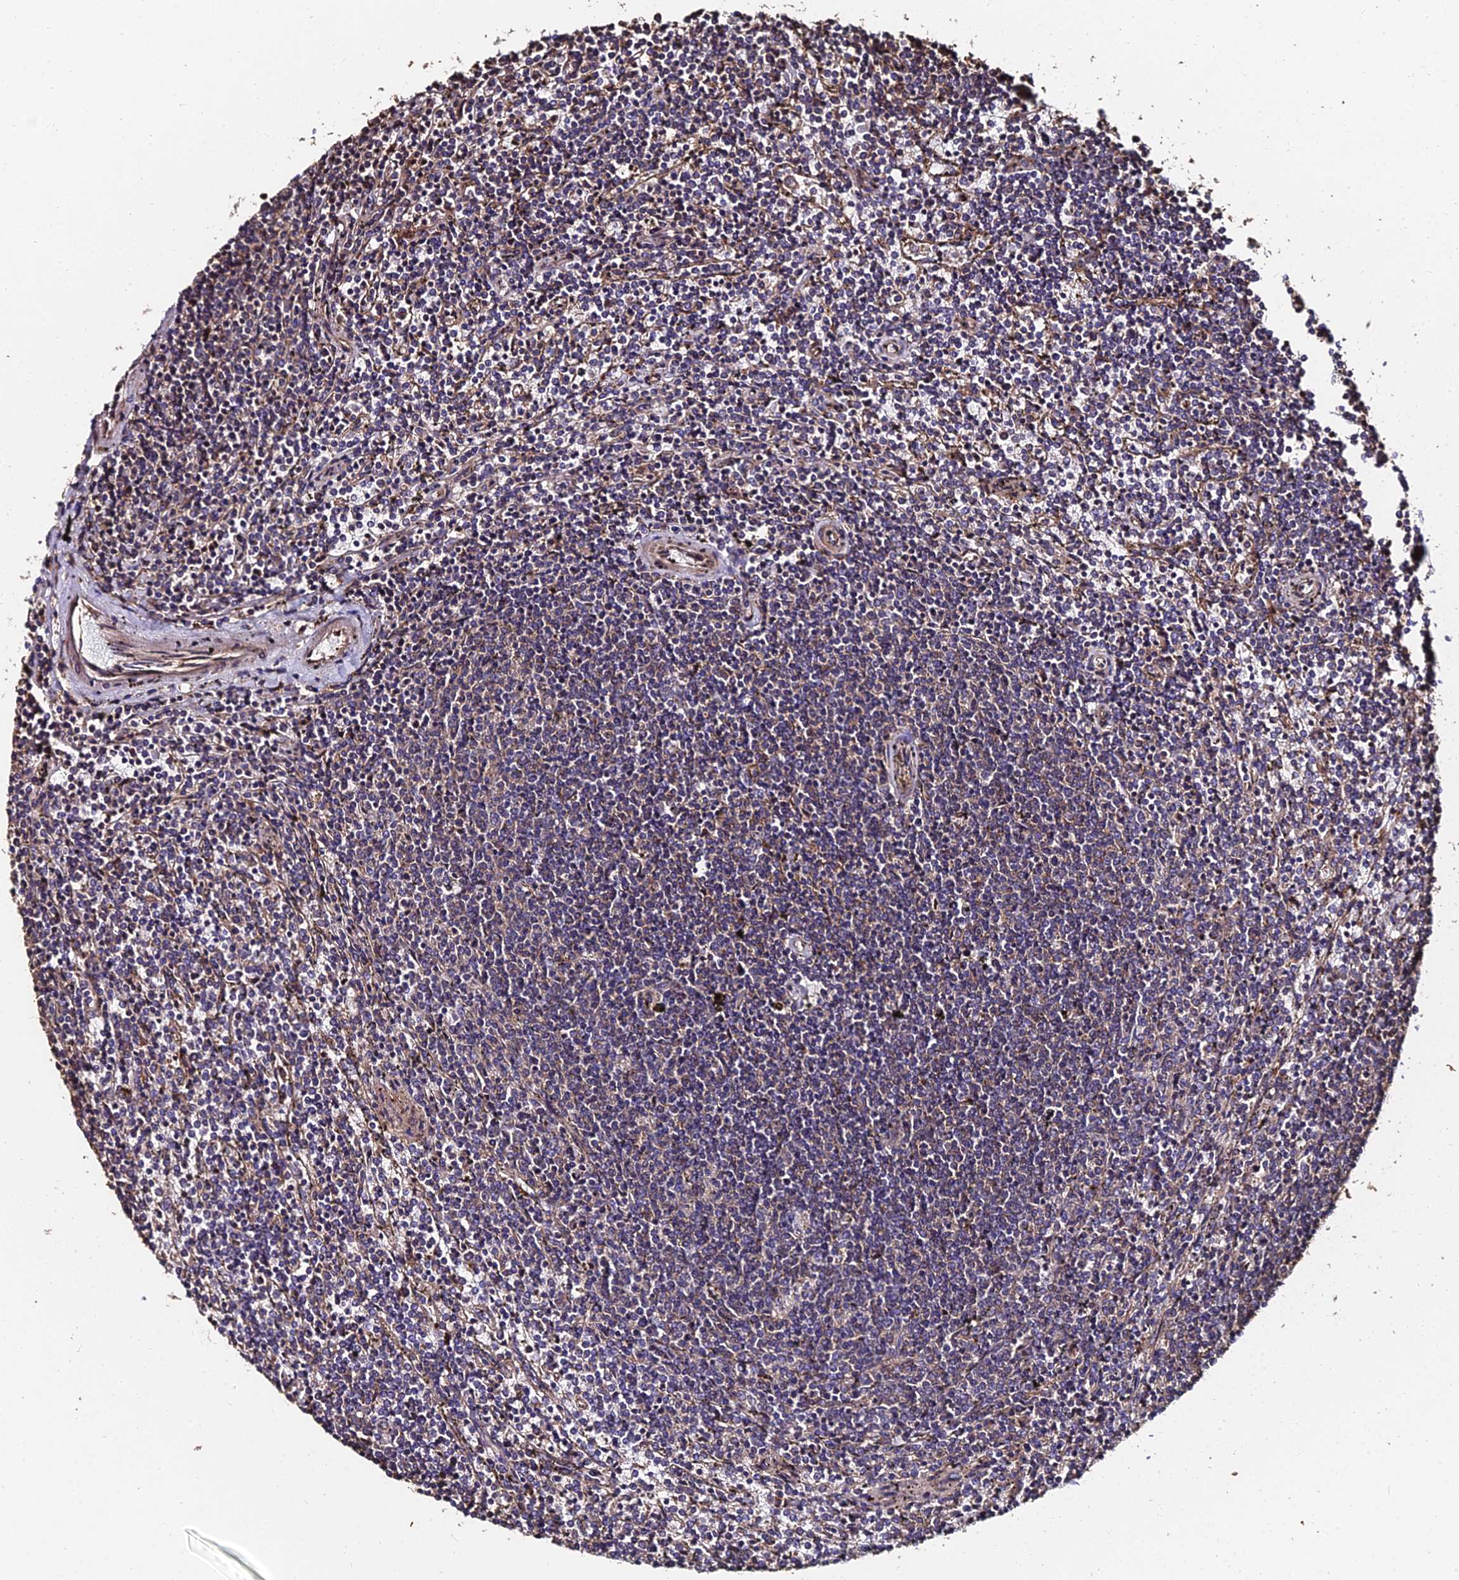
{"staining": {"intensity": "weak", "quantity": "<25%", "location": "cytoplasmic/membranous"}, "tissue": "lymphoma", "cell_type": "Tumor cells", "image_type": "cancer", "snomed": [{"axis": "morphology", "description": "Malignant lymphoma, non-Hodgkin's type, Low grade"}, {"axis": "topography", "description": "Spleen"}], "caption": "Immunohistochemistry (IHC) of human lymphoma demonstrates no expression in tumor cells.", "gene": "EXT1", "patient": {"sex": "female", "age": 50}}